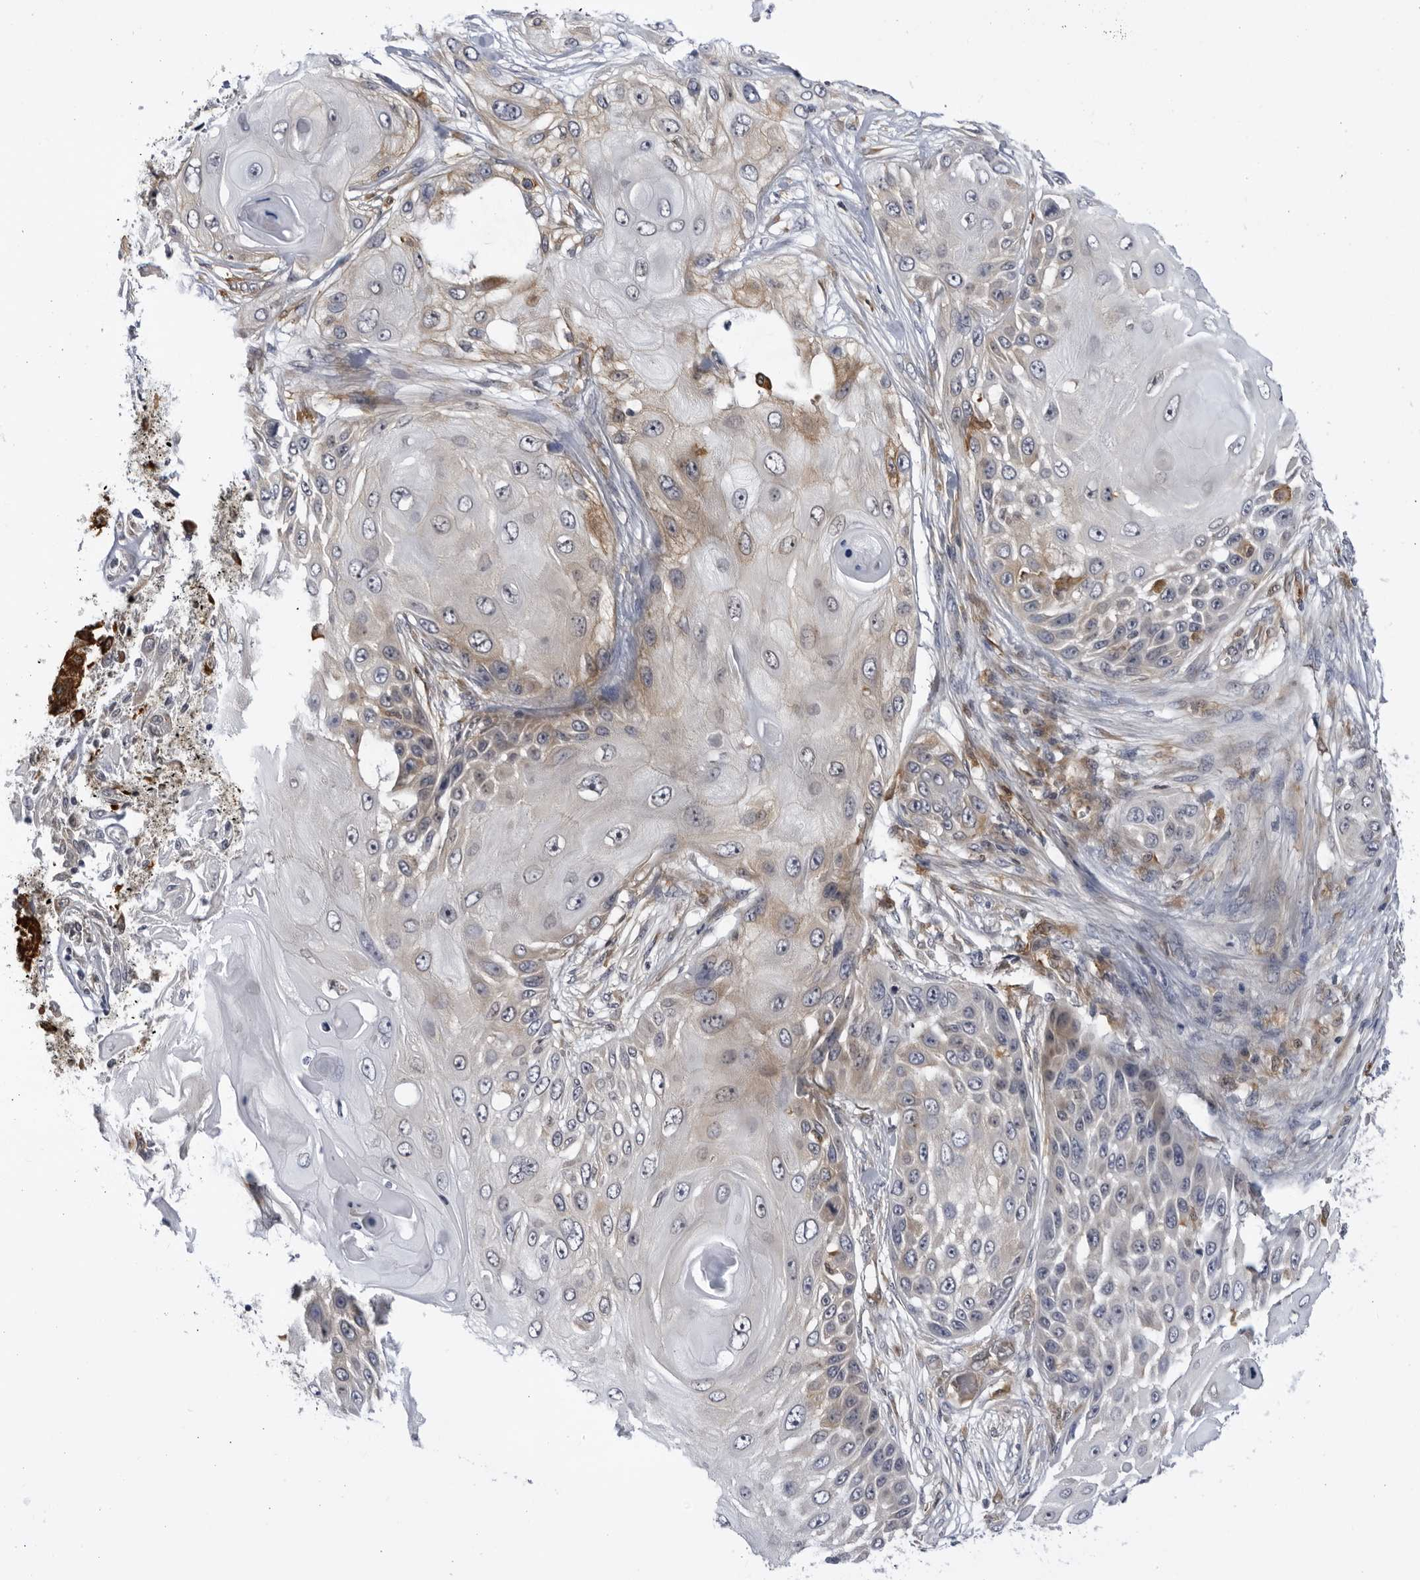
{"staining": {"intensity": "weak", "quantity": "<25%", "location": "cytoplasmic/membranous"}, "tissue": "skin cancer", "cell_type": "Tumor cells", "image_type": "cancer", "snomed": [{"axis": "morphology", "description": "Squamous cell carcinoma, NOS"}, {"axis": "topography", "description": "Skin"}], "caption": "Tumor cells are negative for brown protein staining in skin cancer (squamous cell carcinoma). The staining is performed using DAB brown chromogen with nuclei counter-stained in using hematoxylin.", "gene": "BMP2K", "patient": {"sex": "female", "age": 44}}